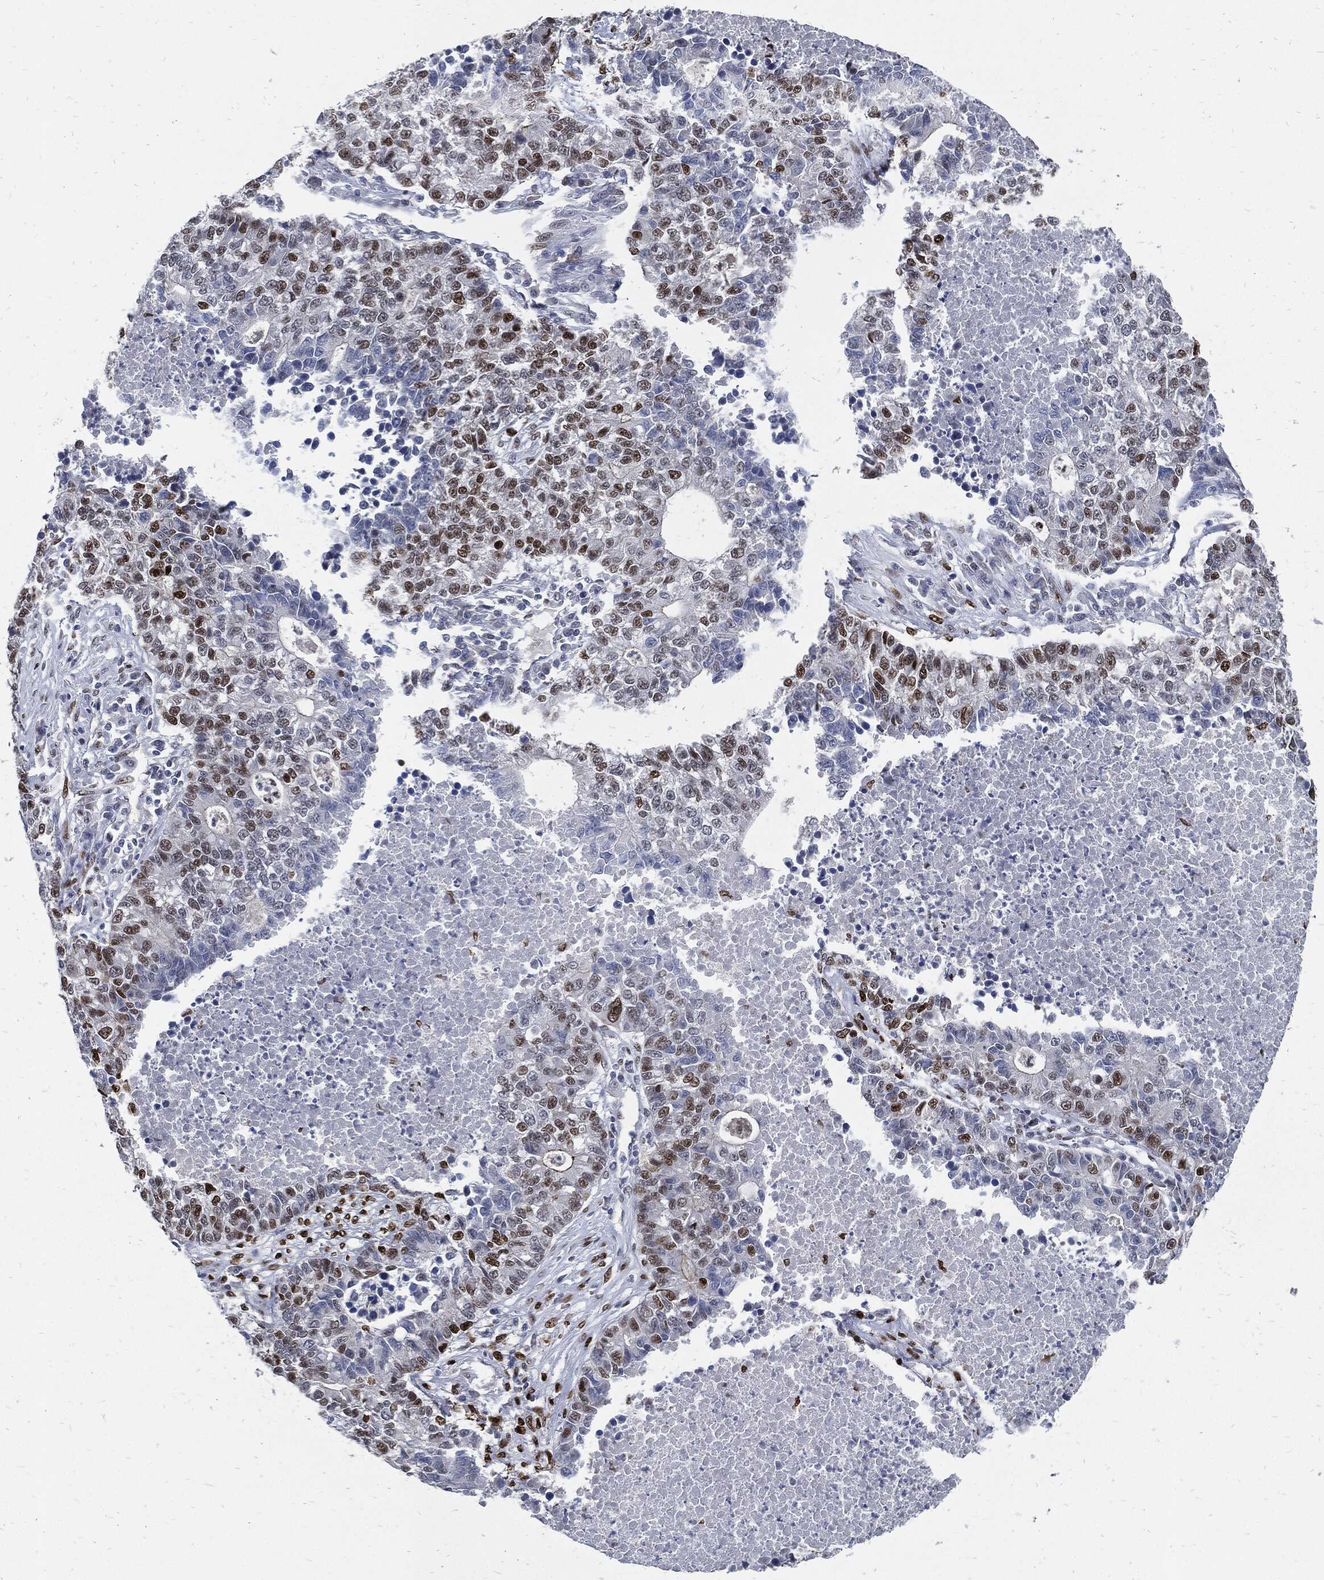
{"staining": {"intensity": "strong", "quantity": "<25%", "location": "nuclear"}, "tissue": "lung cancer", "cell_type": "Tumor cells", "image_type": "cancer", "snomed": [{"axis": "morphology", "description": "Adenocarcinoma, NOS"}, {"axis": "topography", "description": "Lung"}], "caption": "IHC histopathology image of human adenocarcinoma (lung) stained for a protein (brown), which demonstrates medium levels of strong nuclear expression in approximately <25% of tumor cells.", "gene": "JUN", "patient": {"sex": "male", "age": 57}}